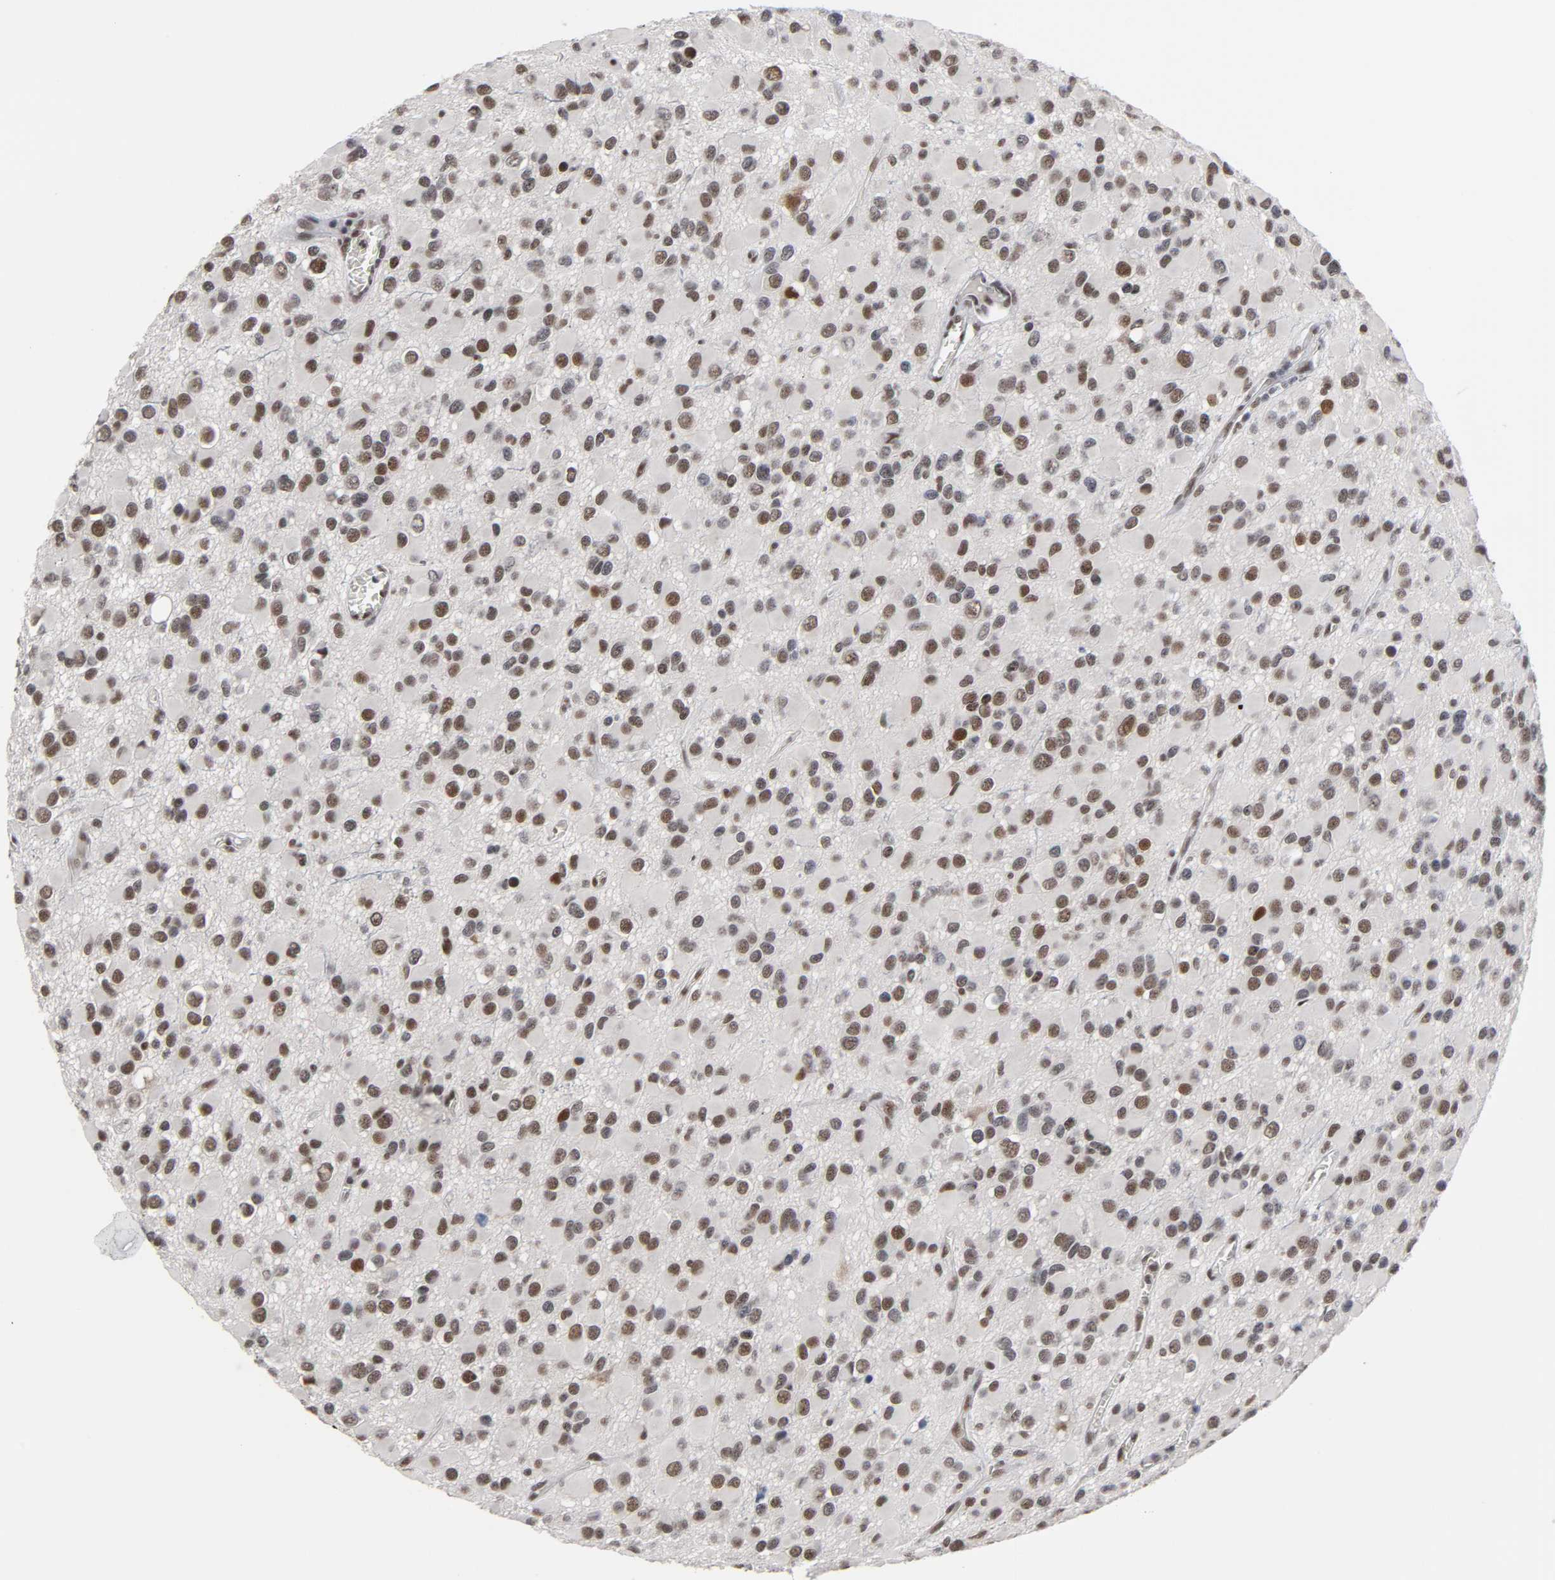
{"staining": {"intensity": "strong", "quantity": ">75%", "location": "nuclear"}, "tissue": "glioma", "cell_type": "Tumor cells", "image_type": "cancer", "snomed": [{"axis": "morphology", "description": "Glioma, malignant, Low grade"}, {"axis": "topography", "description": "Brain"}], "caption": "IHC of glioma exhibits high levels of strong nuclear expression in about >75% of tumor cells.", "gene": "TRIM33", "patient": {"sex": "male", "age": 42}}